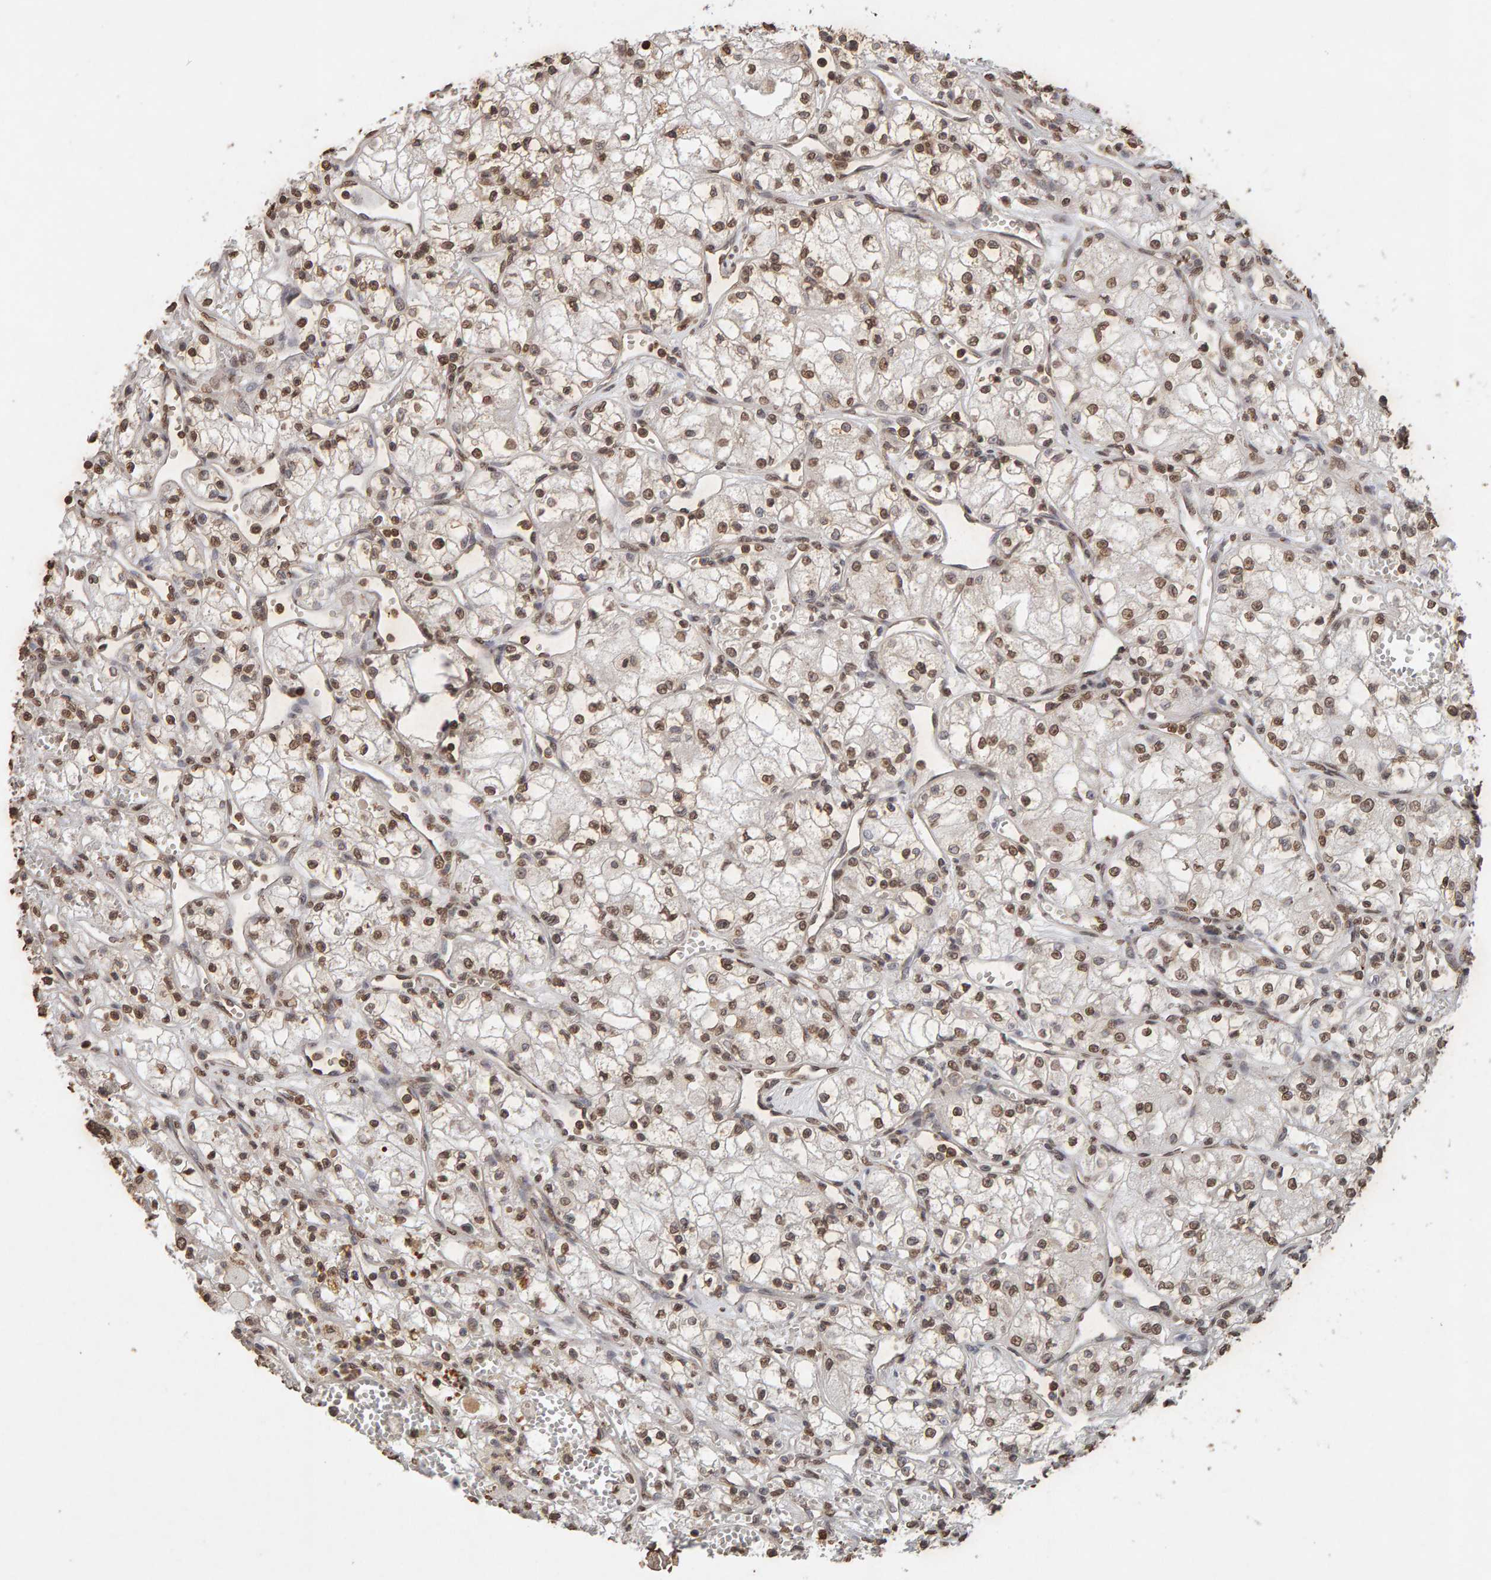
{"staining": {"intensity": "moderate", "quantity": ">75%", "location": "nuclear"}, "tissue": "renal cancer", "cell_type": "Tumor cells", "image_type": "cancer", "snomed": [{"axis": "morphology", "description": "Adenocarcinoma, NOS"}, {"axis": "topography", "description": "Kidney"}], "caption": "Renal cancer (adenocarcinoma) stained with a brown dye reveals moderate nuclear positive positivity in about >75% of tumor cells.", "gene": "DNAJB5", "patient": {"sex": "male", "age": 59}}